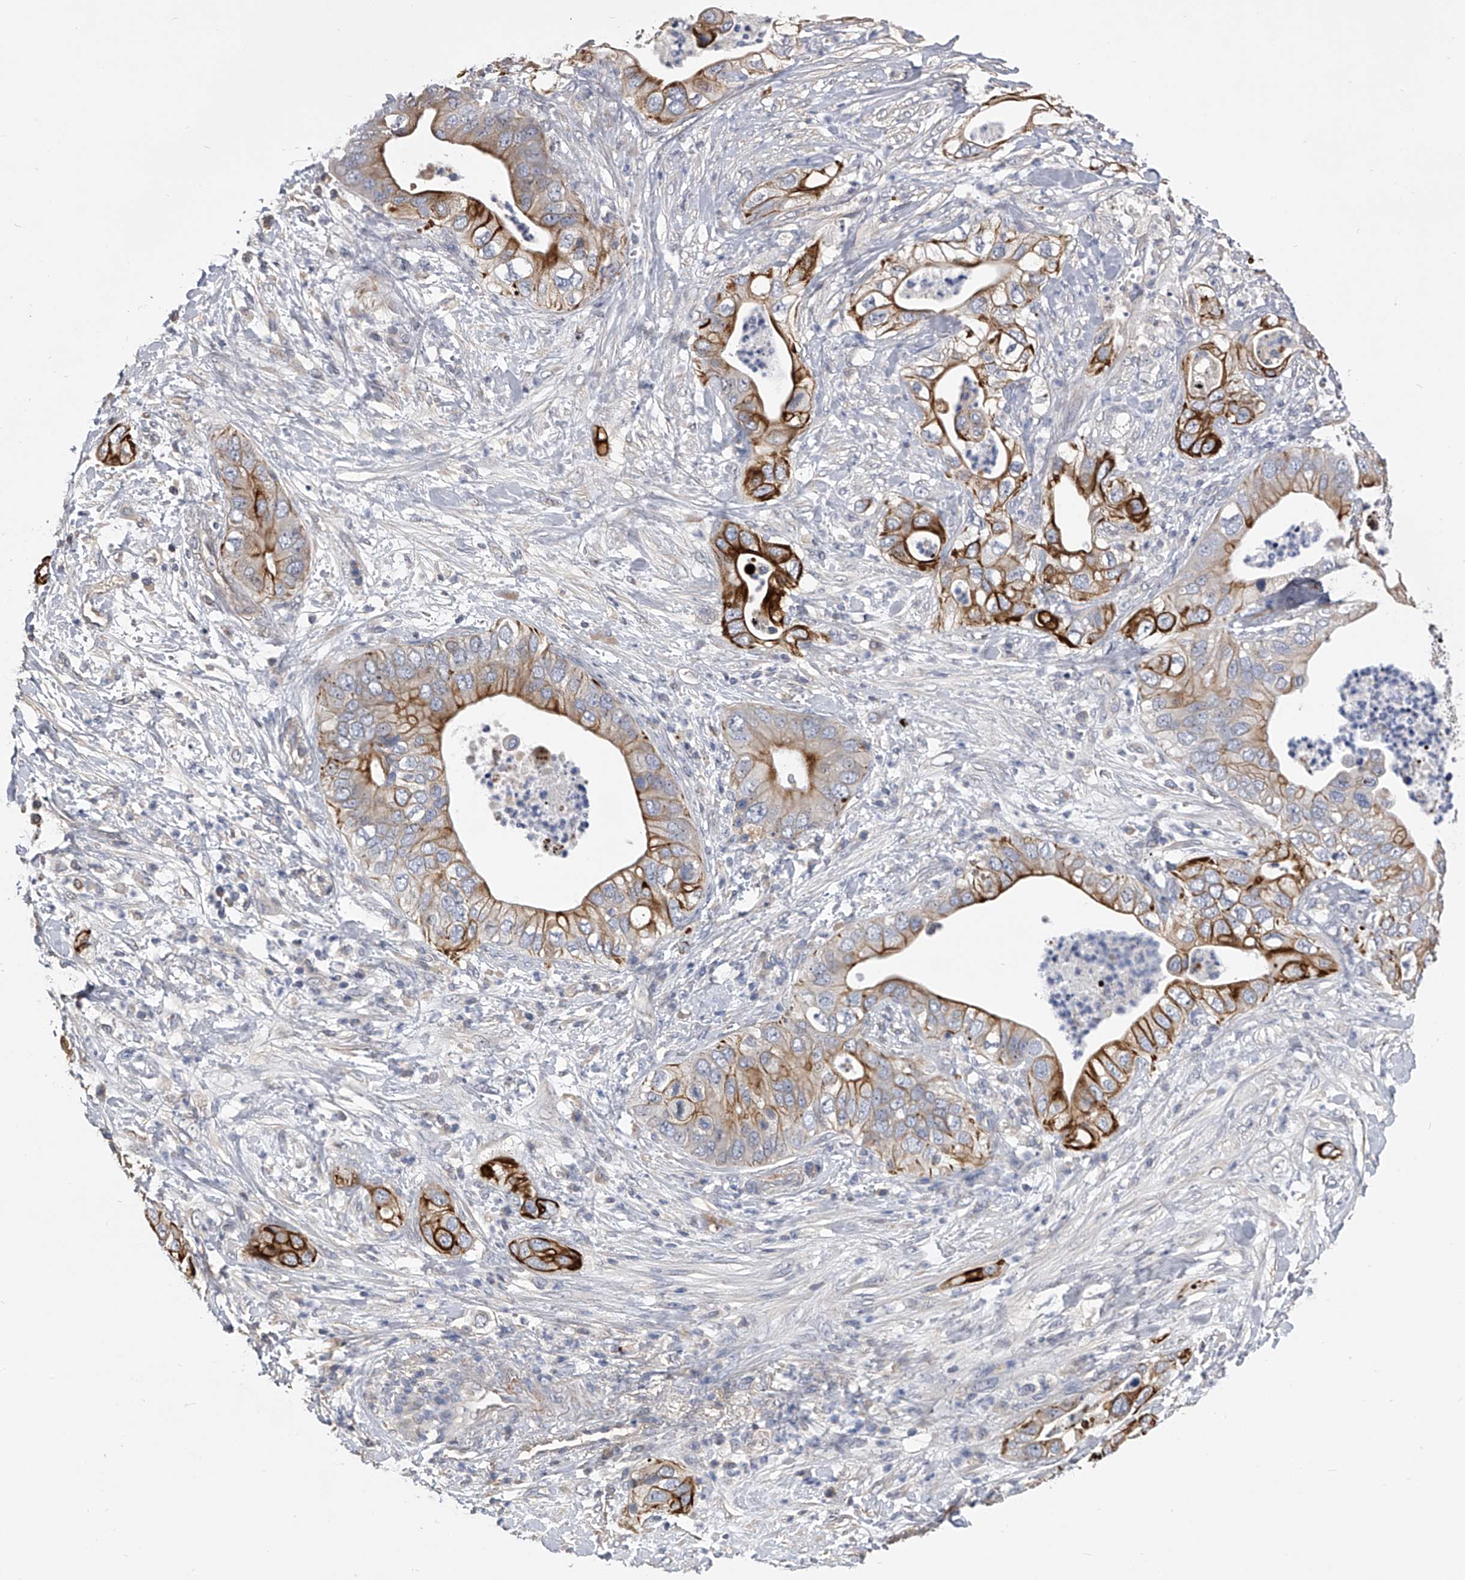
{"staining": {"intensity": "strong", "quantity": ">75%", "location": "cytoplasmic/membranous"}, "tissue": "pancreatic cancer", "cell_type": "Tumor cells", "image_type": "cancer", "snomed": [{"axis": "morphology", "description": "Adenocarcinoma, NOS"}, {"axis": "topography", "description": "Pancreas"}], "caption": "The micrograph shows immunohistochemical staining of pancreatic cancer (adenocarcinoma). There is strong cytoplasmic/membranous staining is seen in approximately >75% of tumor cells.", "gene": "MDN1", "patient": {"sex": "female", "age": 78}}